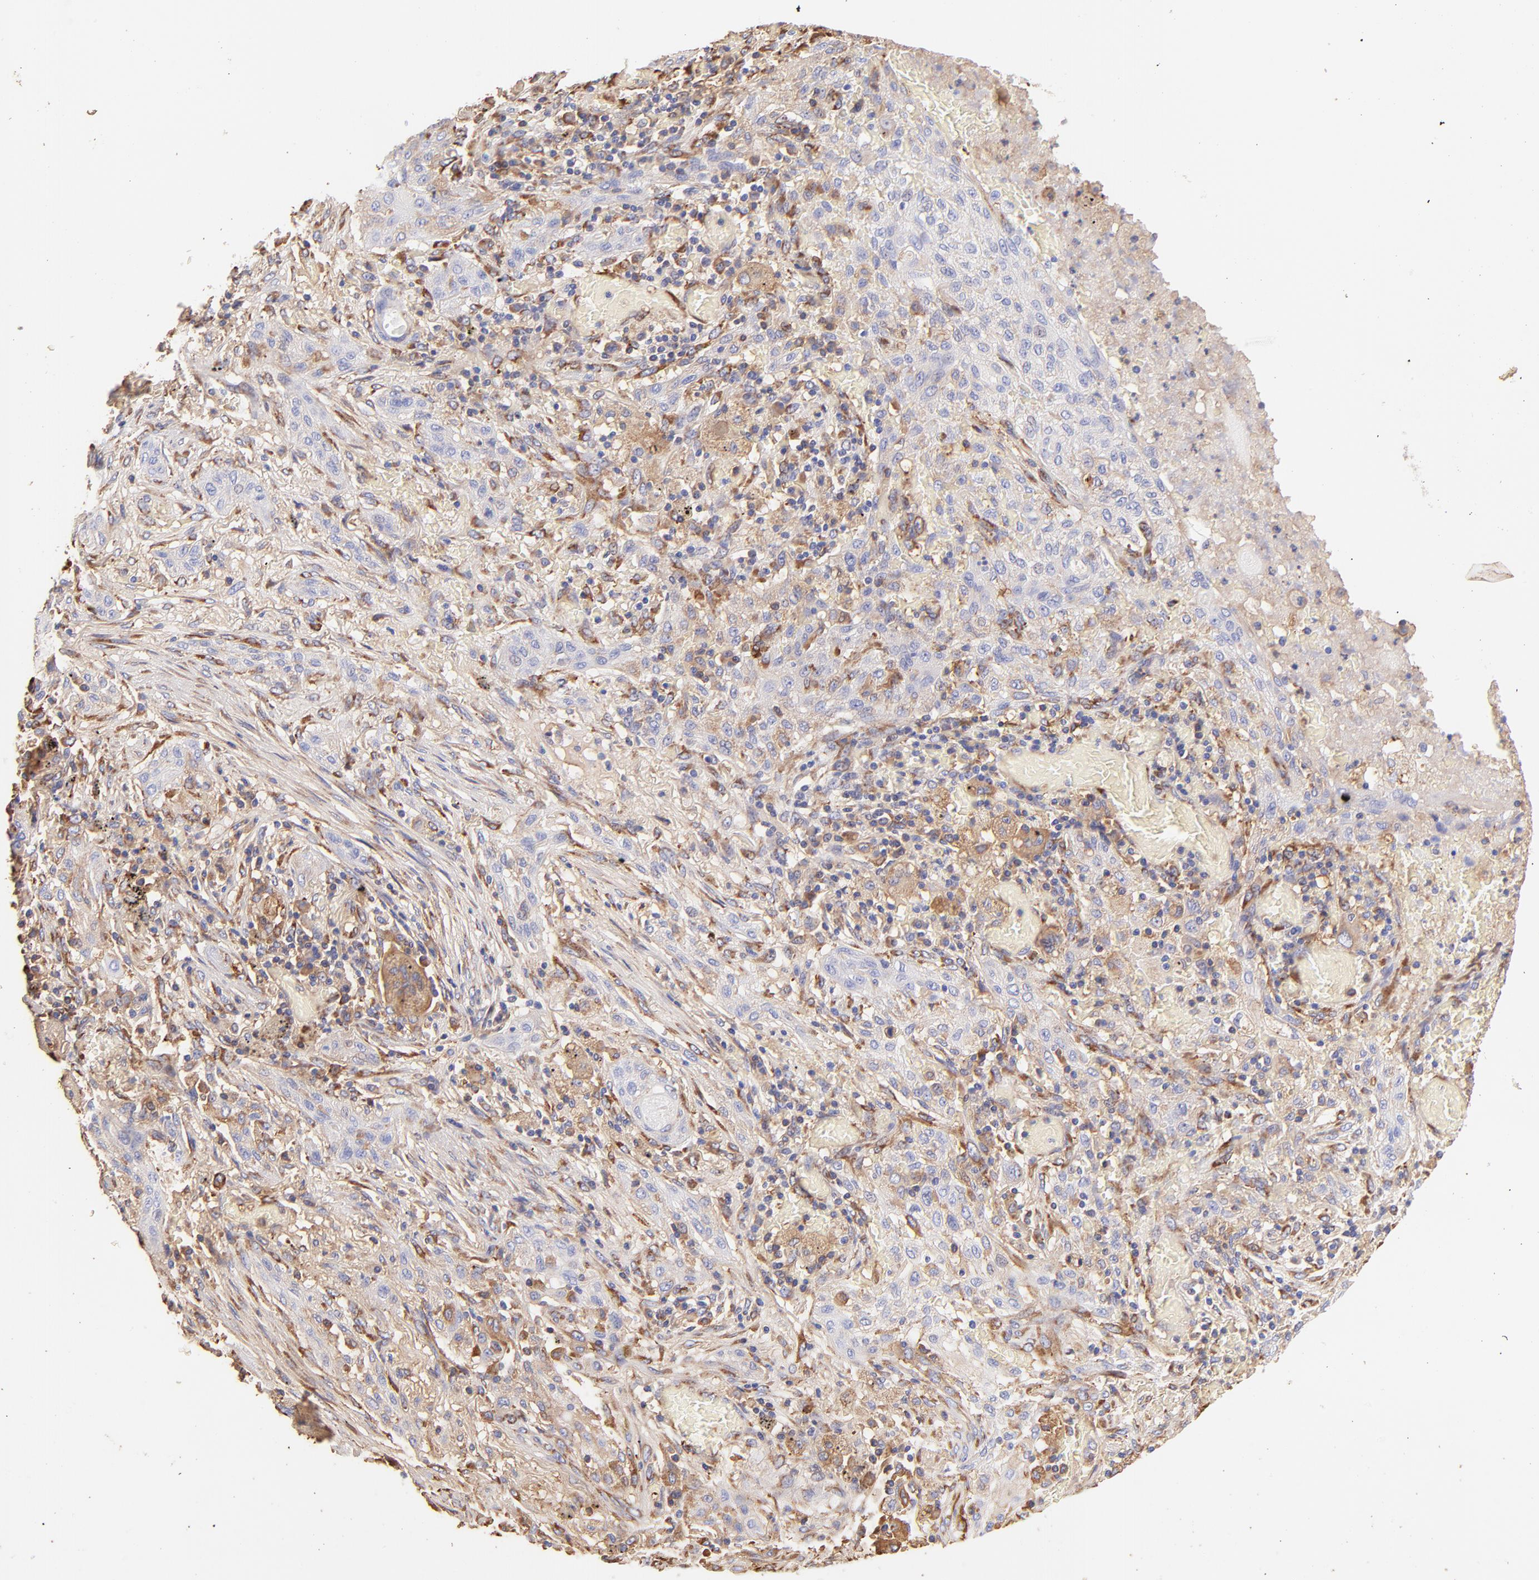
{"staining": {"intensity": "weak", "quantity": "<25%", "location": "cytoplasmic/membranous"}, "tissue": "lung cancer", "cell_type": "Tumor cells", "image_type": "cancer", "snomed": [{"axis": "morphology", "description": "Squamous cell carcinoma, NOS"}, {"axis": "topography", "description": "Lung"}], "caption": "Tumor cells show no significant staining in lung cancer (squamous cell carcinoma).", "gene": "BGN", "patient": {"sex": "female", "age": 47}}